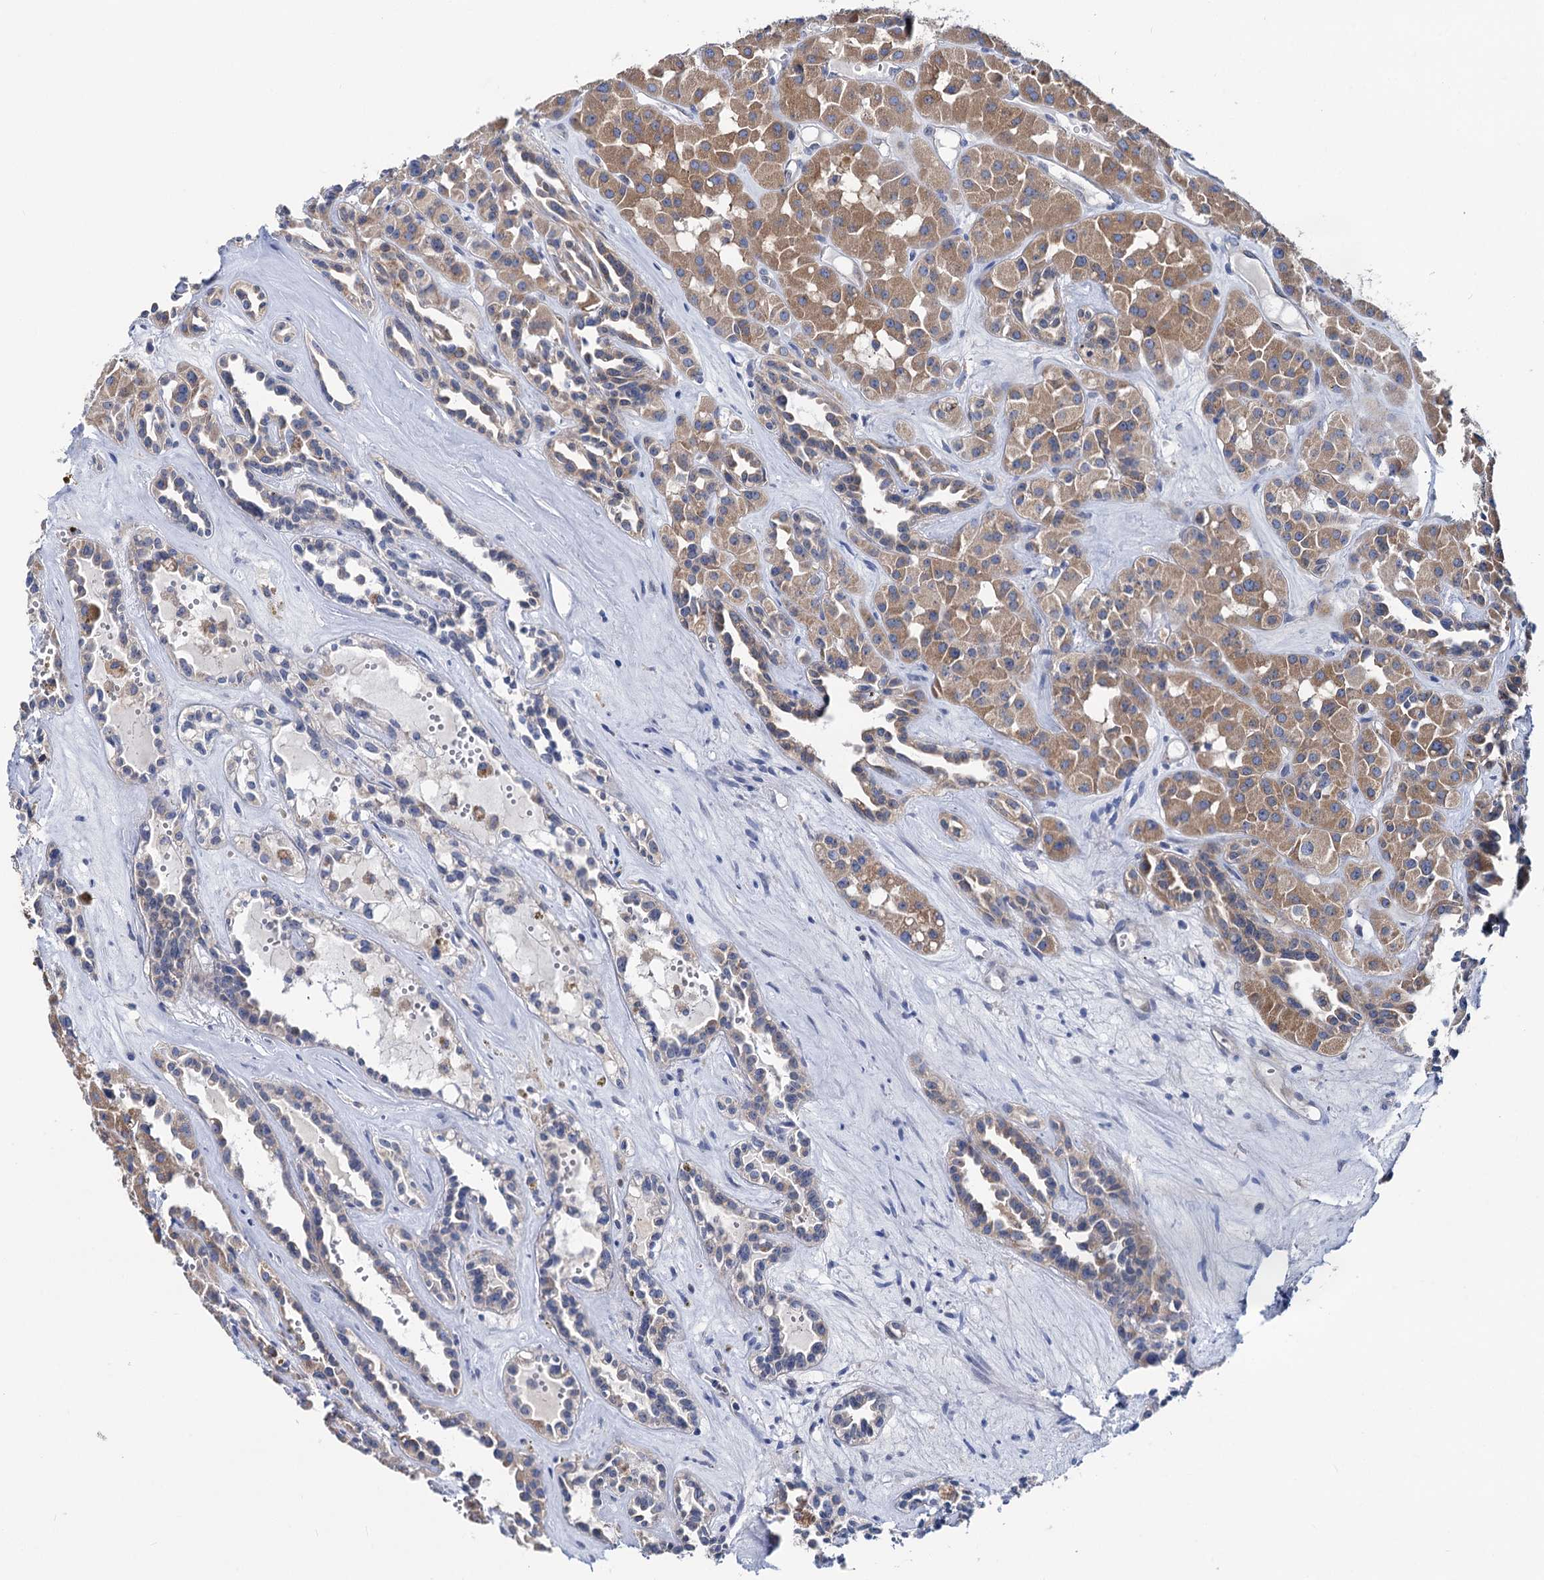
{"staining": {"intensity": "moderate", "quantity": ">75%", "location": "cytoplasmic/membranous"}, "tissue": "renal cancer", "cell_type": "Tumor cells", "image_type": "cancer", "snomed": [{"axis": "morphology", "description": "Carcinoma, NOS"}, {"axis": "topography", "description": "Kidney"}], "caption": "Immunohistochemical staining of human carcinoma (renal) reveals moderate cytoplasmic/membranous protein staining in about >75% of tumor cells.", "gene": "ZNRD2", "patient": {"sex": "female", "age": 75}}